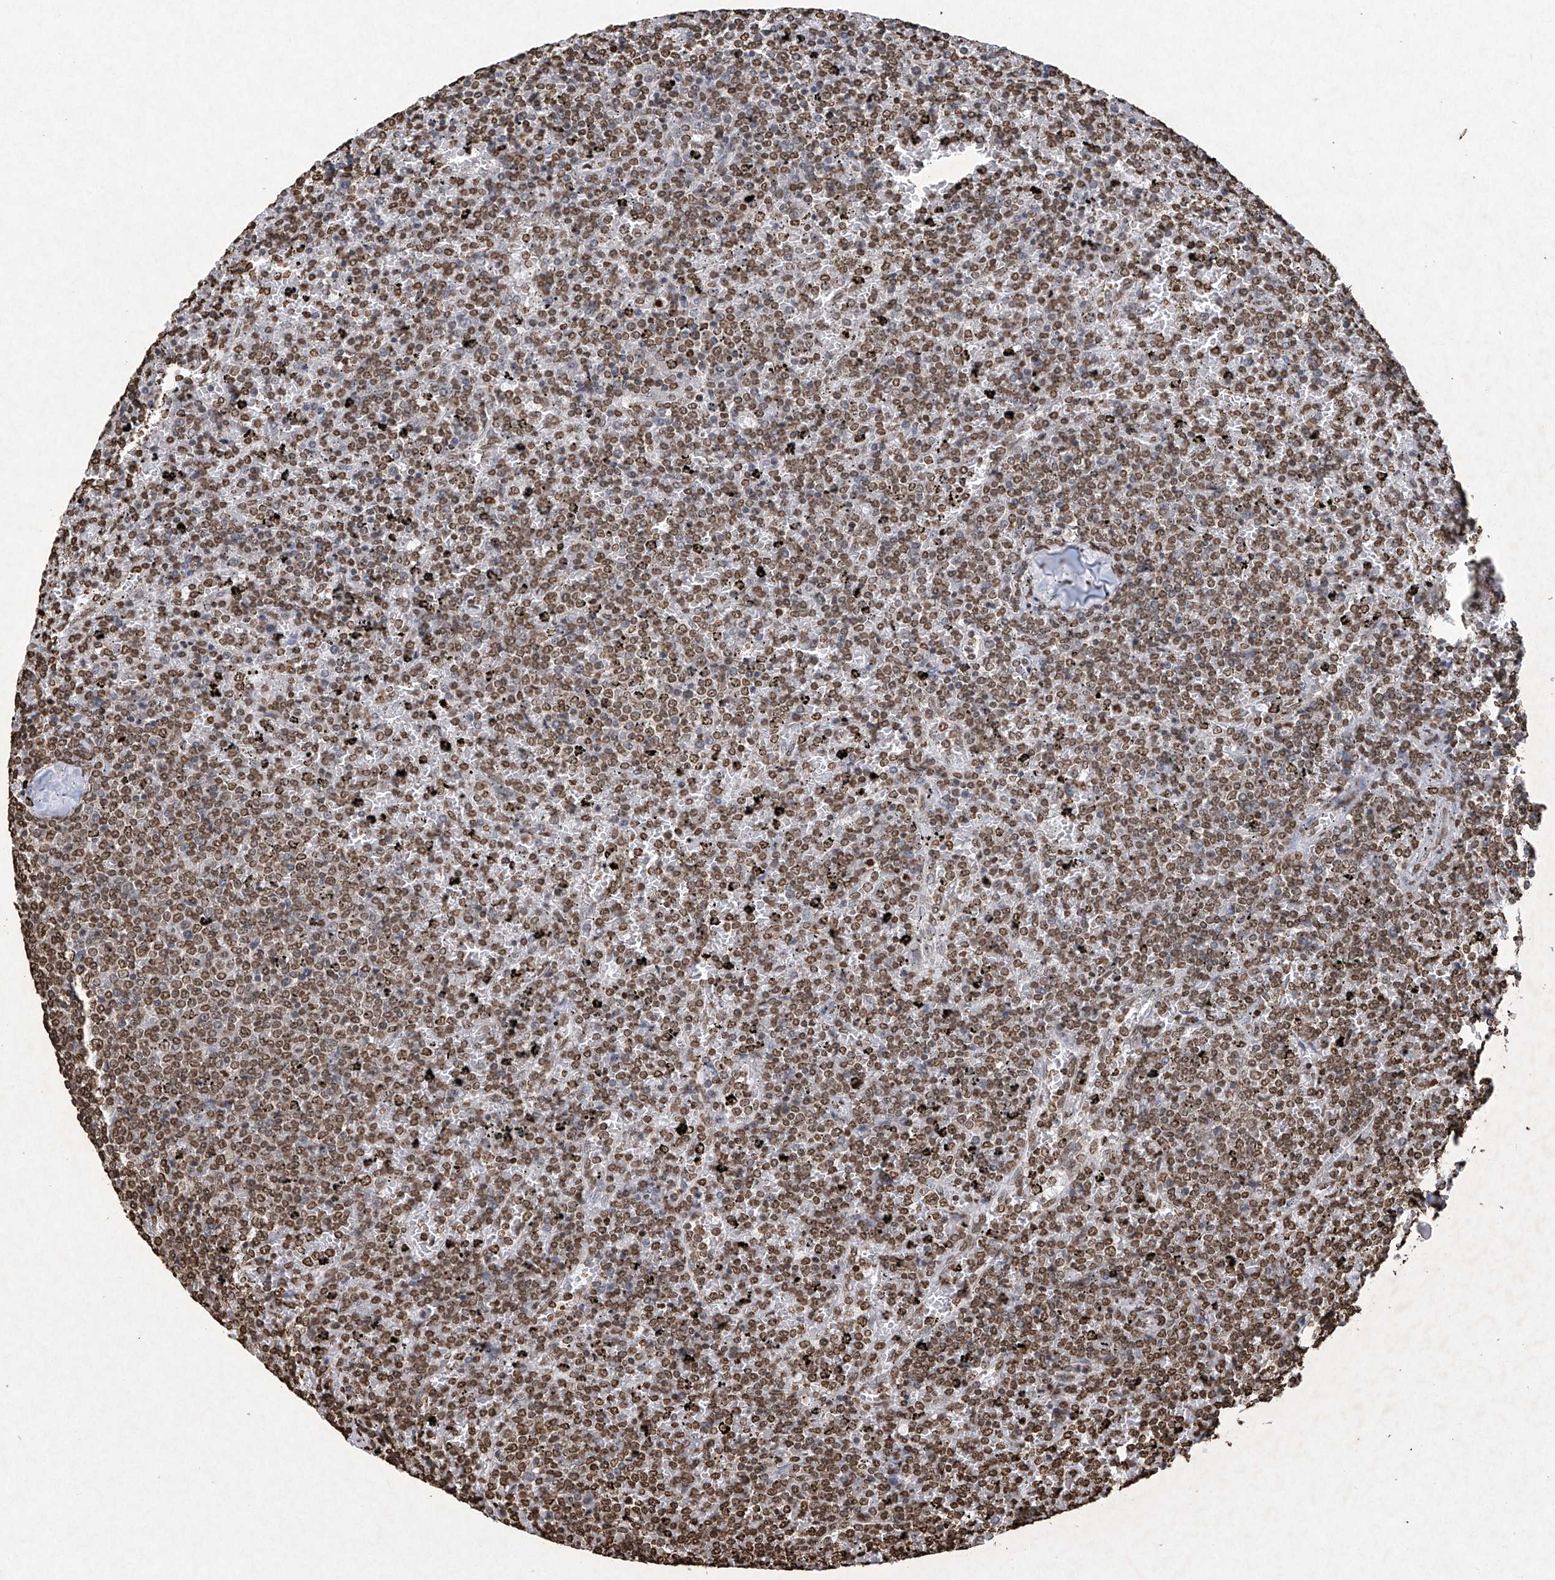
{"staining": {"intensity": "moderate", "quantity": ">75%", "location": "nuclear"}, "tissue": "lymphoma", "cell_type": "Tumor cells", "image_type": "cancer", "snomed": [{"axis": "morphology", "description": "Malignant lymphoma, non-Hodgkin's type, Low grade"}, {"axis": "topography", "description": "Spleen"}], "caption": "Tumor cells show moderate nuclear staining in approximately >75% of cells in lymphoma.", "gene": "H3-3A", "patient": {"sex": "female", "age": 77}}